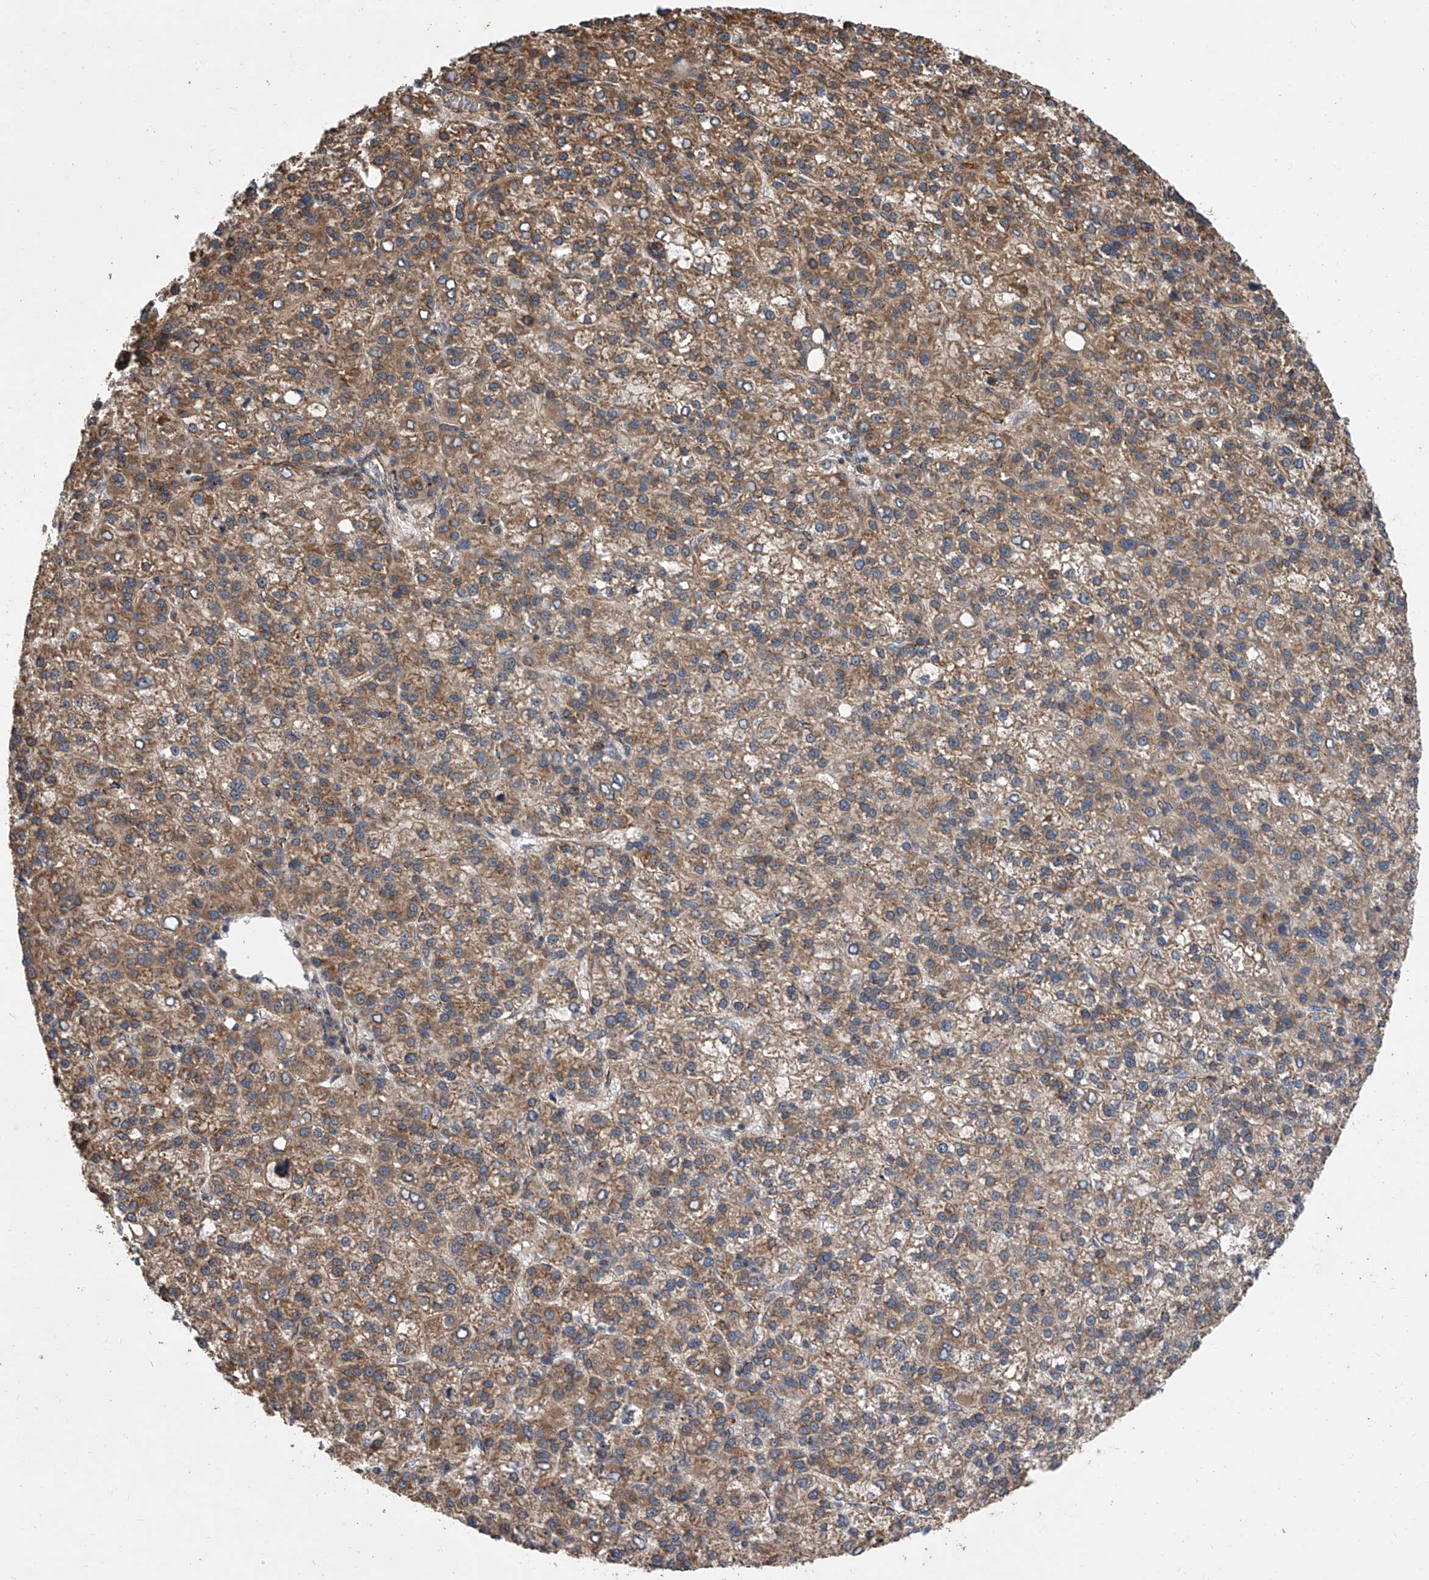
{"staining": {"intensity": "moderate", "quantity": ">75%", "location": "cytoplasmic/membranous"}, "tissue": "liver cancer", "cell_type": "Tumor cells", "image_type": "cancer", "snomed": [{"axis": "morphology", "description": "Carcinoma, Hepatocellular, NOS"}, {"axis": "topography", "description": "Liver"}], "caption": "Hepatocellular carcinoma (liver) stained with IHC reveals moderate cytoplasmic/membranous expression in approximately >75% of tumor cells.", "gene": "USP47", "patient": {"sex": "female", "age": 58}}